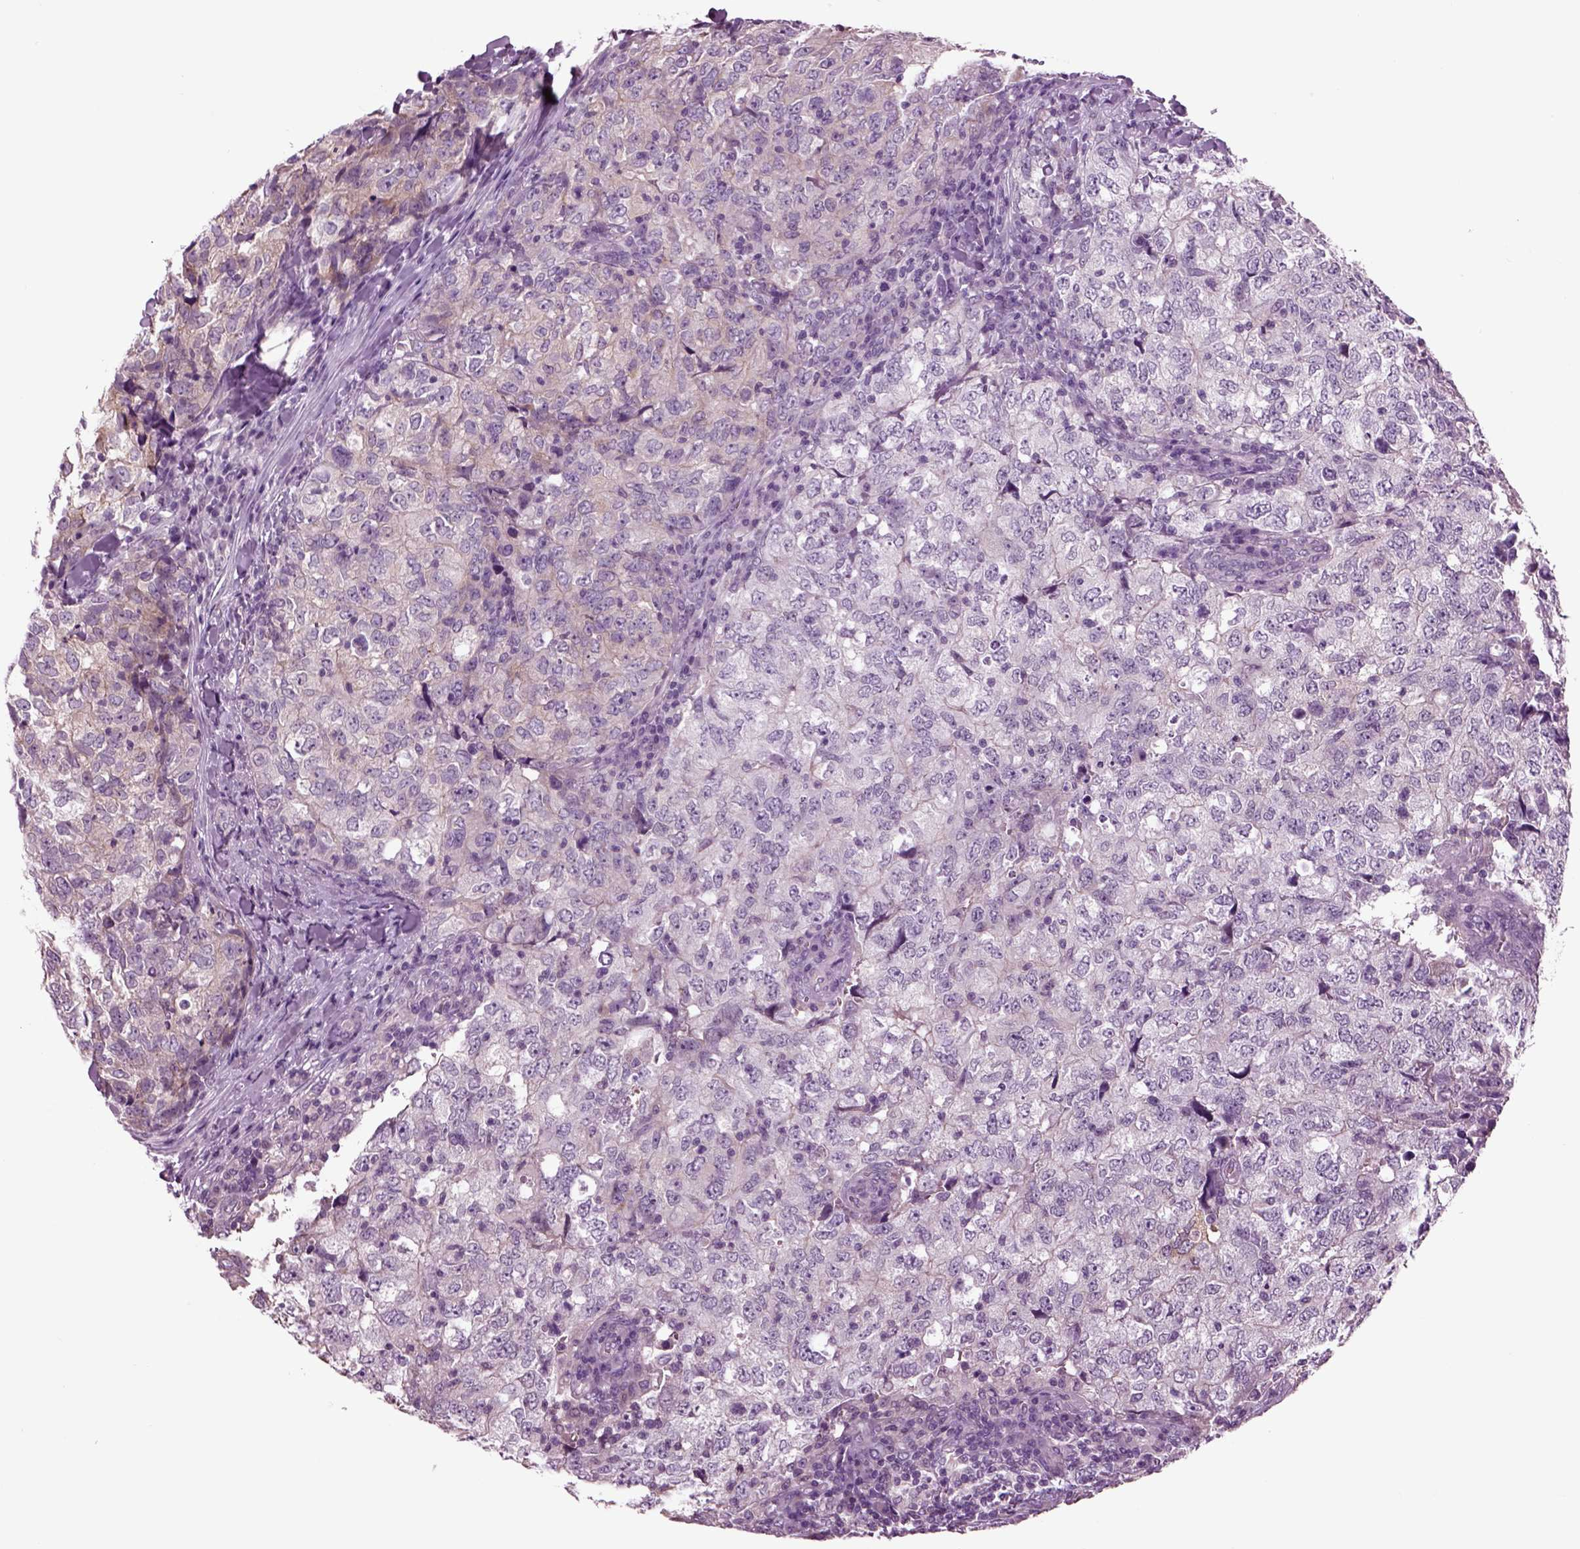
{"staining": {"intensity": "negative", "quantity": "none", "location": "none"}, "tissue": "breast cancer", "cell_type": "Tumor cells", "image_type": "cancer", "snomed": [{"axis": "morphology", "description": "Duct carcinoma"}, {"axis": "topography", "description": "Breast"}], "caption": "A histopathology image of infiltrating ductal carcinoma (breast) stained for a protein demonstrates no brown staining in tumor cells.", "gene": "CHGB", "patient": {"sex": "female", "age": 30}}